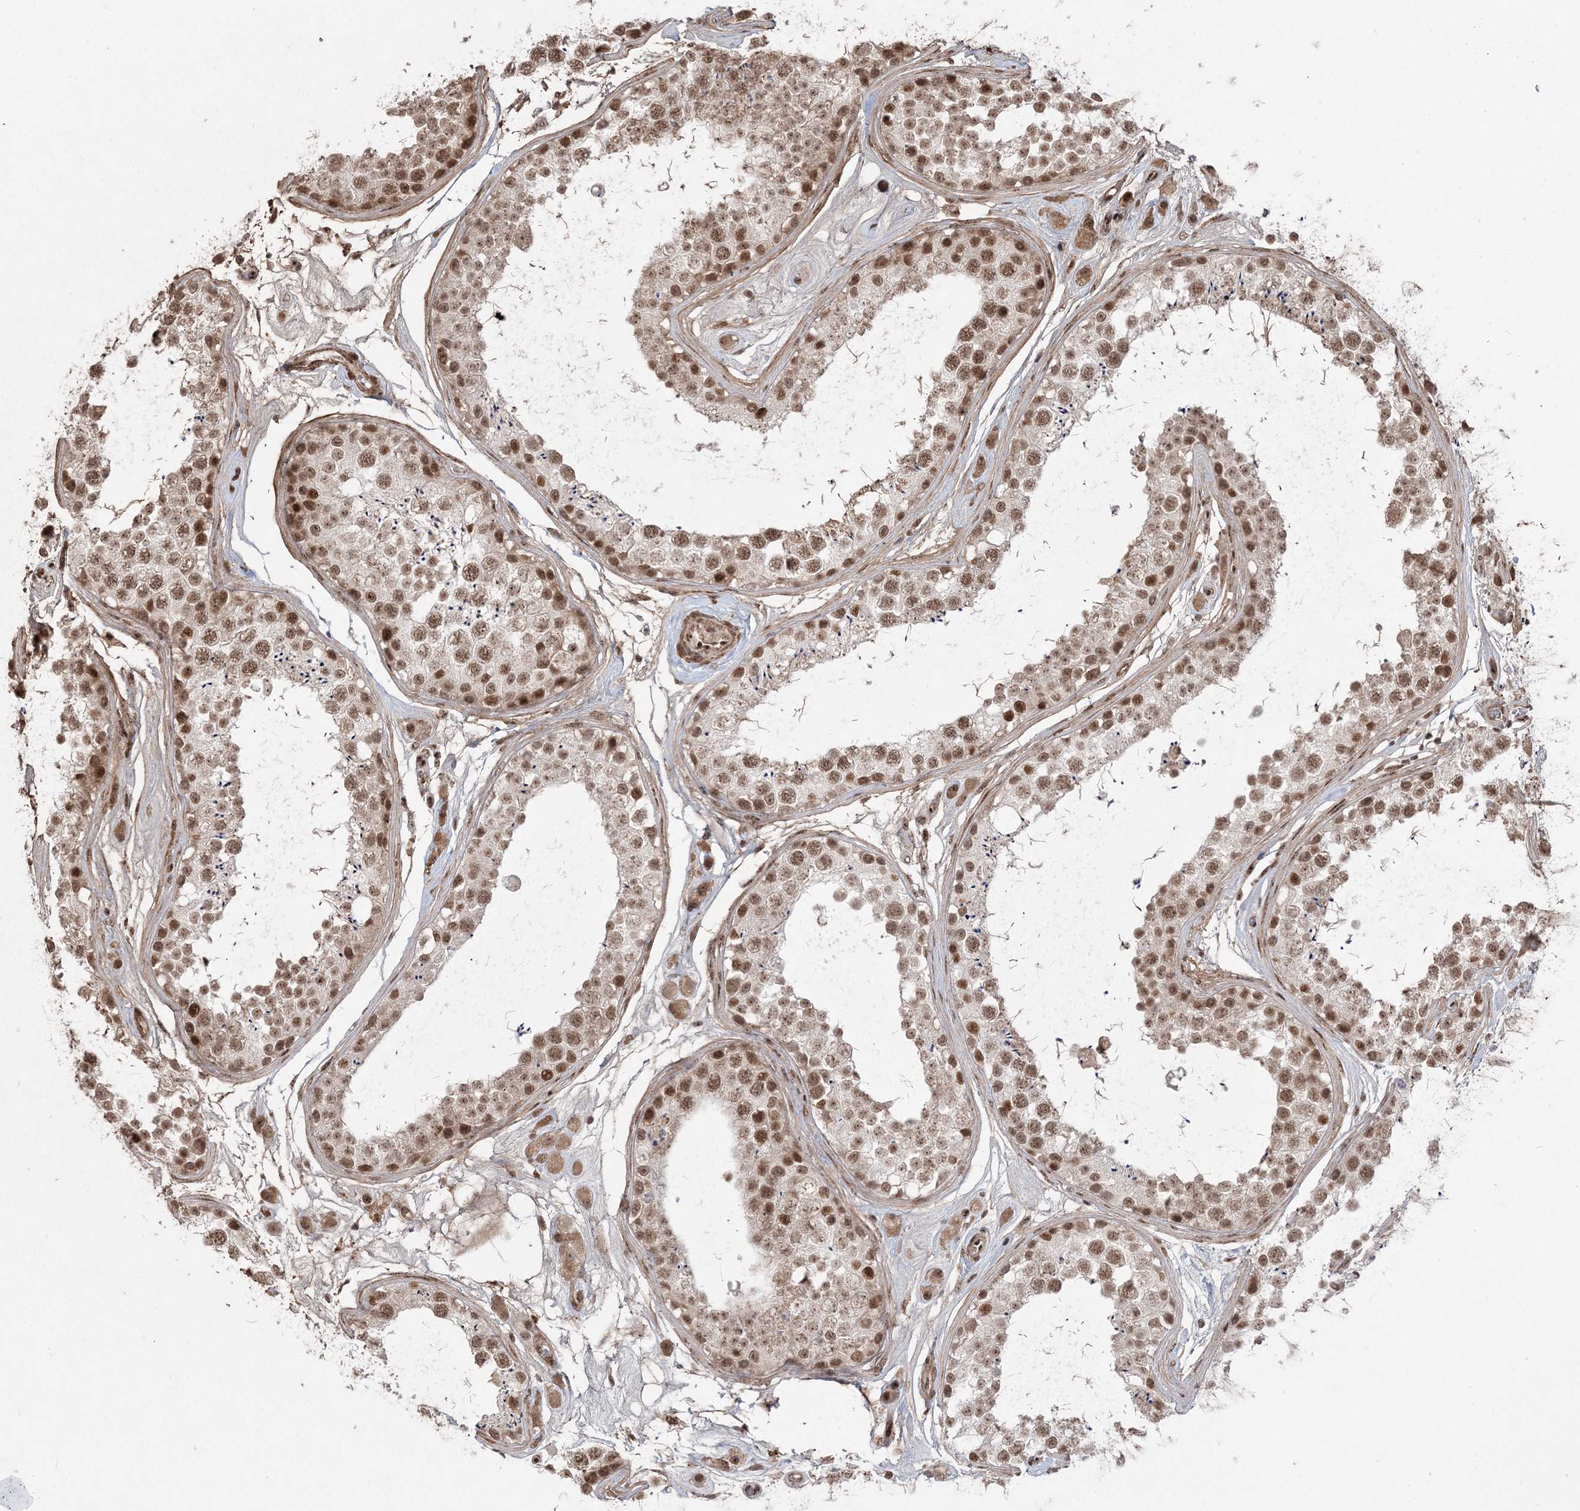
{"staining": {"intensity": "moderate", "quantity": ">75%", "location": "nuclear"}, "tissue": "testis", "cell_type": "Cells in seminiferous ducts", "image_type": "normal", "snomed": [{"axis": "morphology", "description": "Normal tissue, NOS"}, {"axis": "topography", "description": "Testis"}], "caption": "High-magnification brightfield microscopy of unremarkable testis stained with DAB (3,3'-diaminobenzidine) (brown) and counterstained with hematoxylin (blue). cells in seminiferous ducts exhibit moderate nuclear positivity is appreciated in approximately>75% of cells.", "gene": "RBM17", "patient": {"sex": "male", "age": 25}}